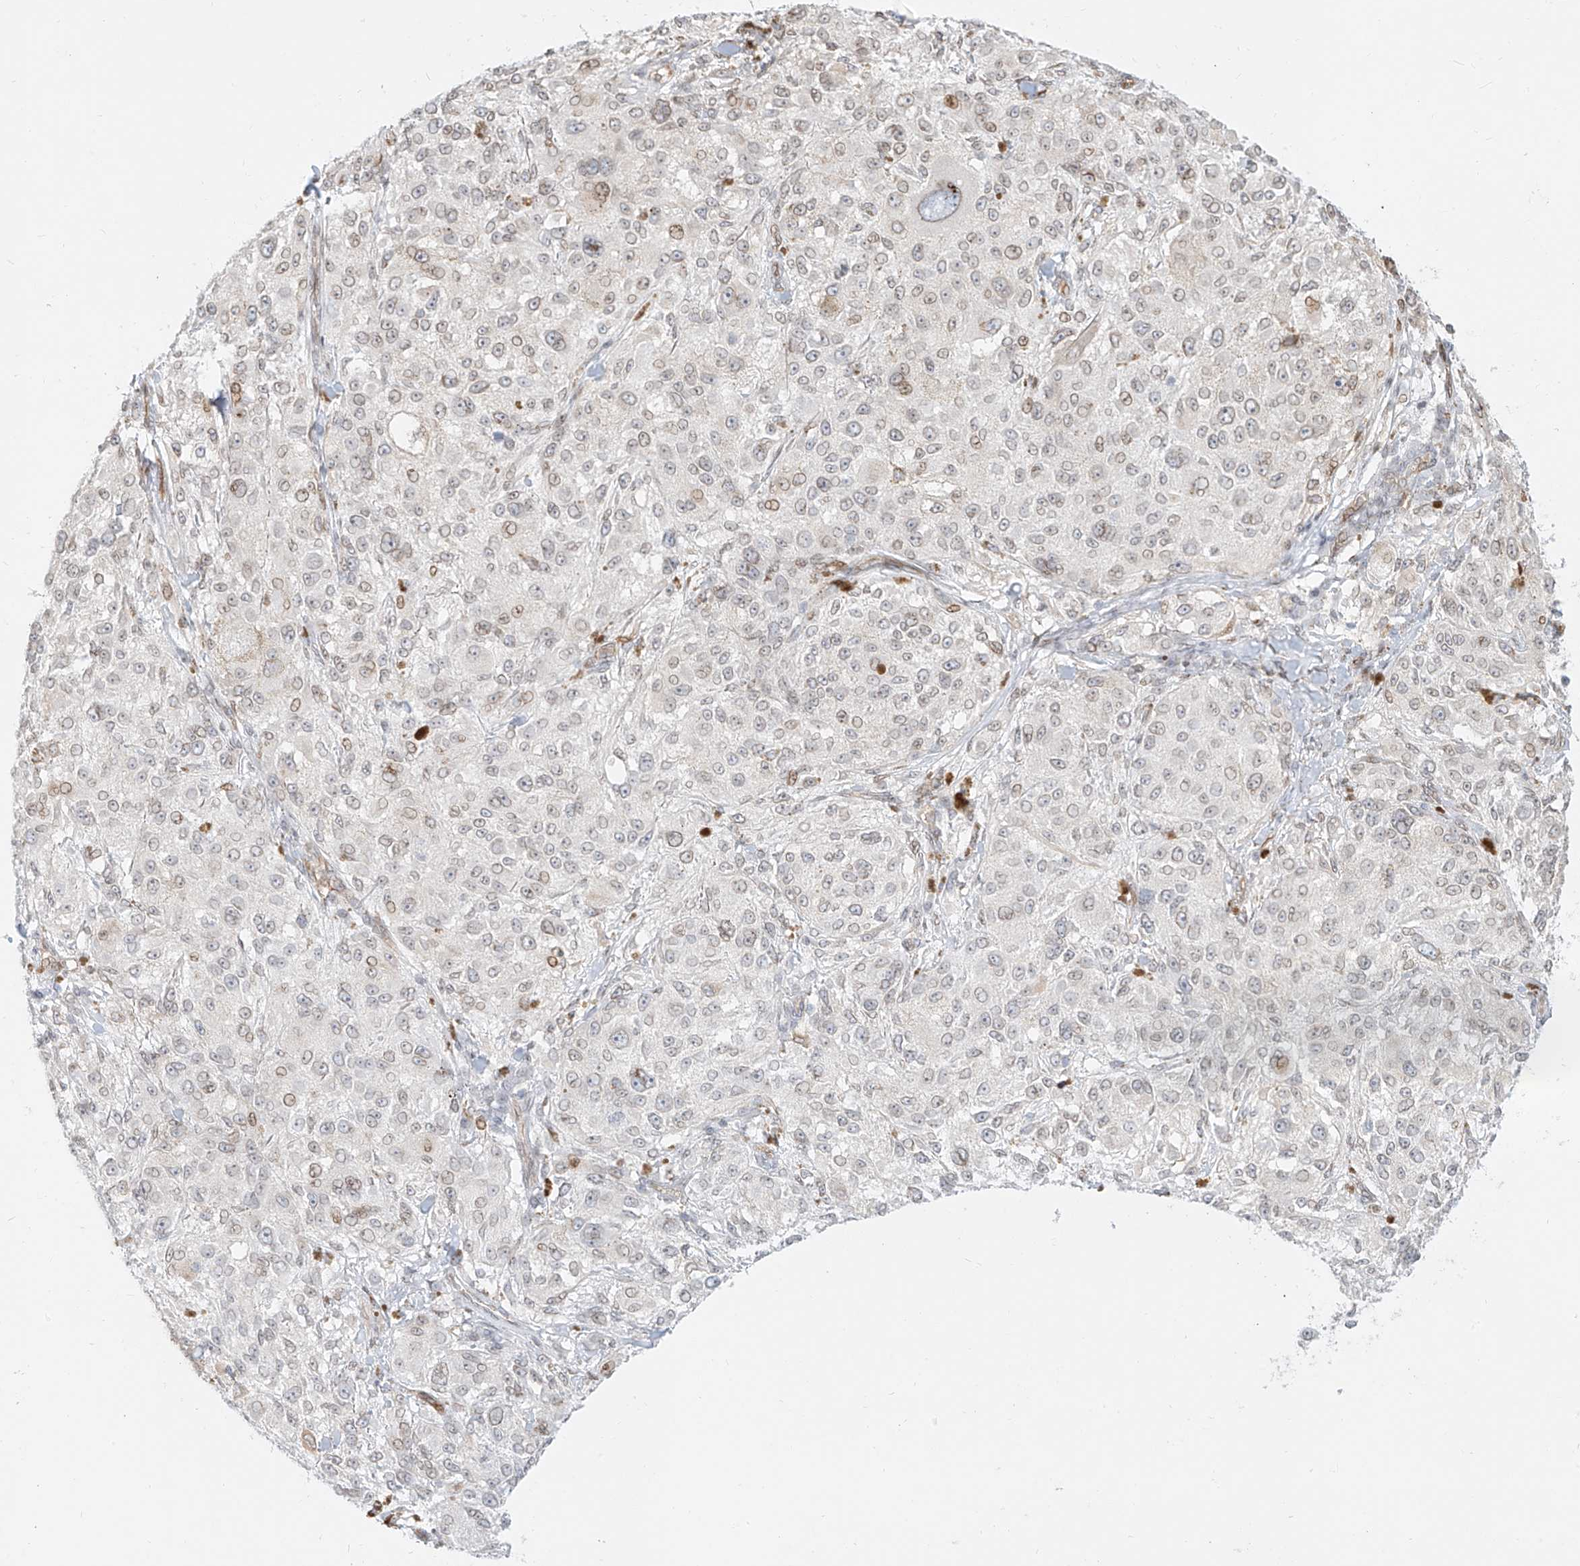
{"staining": {"intensity": "weak", "quantity": "25%-75%", "location": "nuclear"}, "tissue": "melanoma", "cell_type": "Tumor cells", "image_type": "cancer", "snomed": [{"axis": "morphology", "description": "Necrosis, NOS"}, {"axis": "morphology", "description": "Malignant melanoma, NOS"}, {"axis": "topography", "description": "Skin"}], "caption": "This micrograph reveals malignant melanoma stained with immunohistochemistry (IHC) to label a protein in brown. The nuclear of tumor cells show weak positivity for the protein. Nuclei are counter-stained blue.", "gene": "NHSL1", "patient": {"sex": "female", "age": 87}}